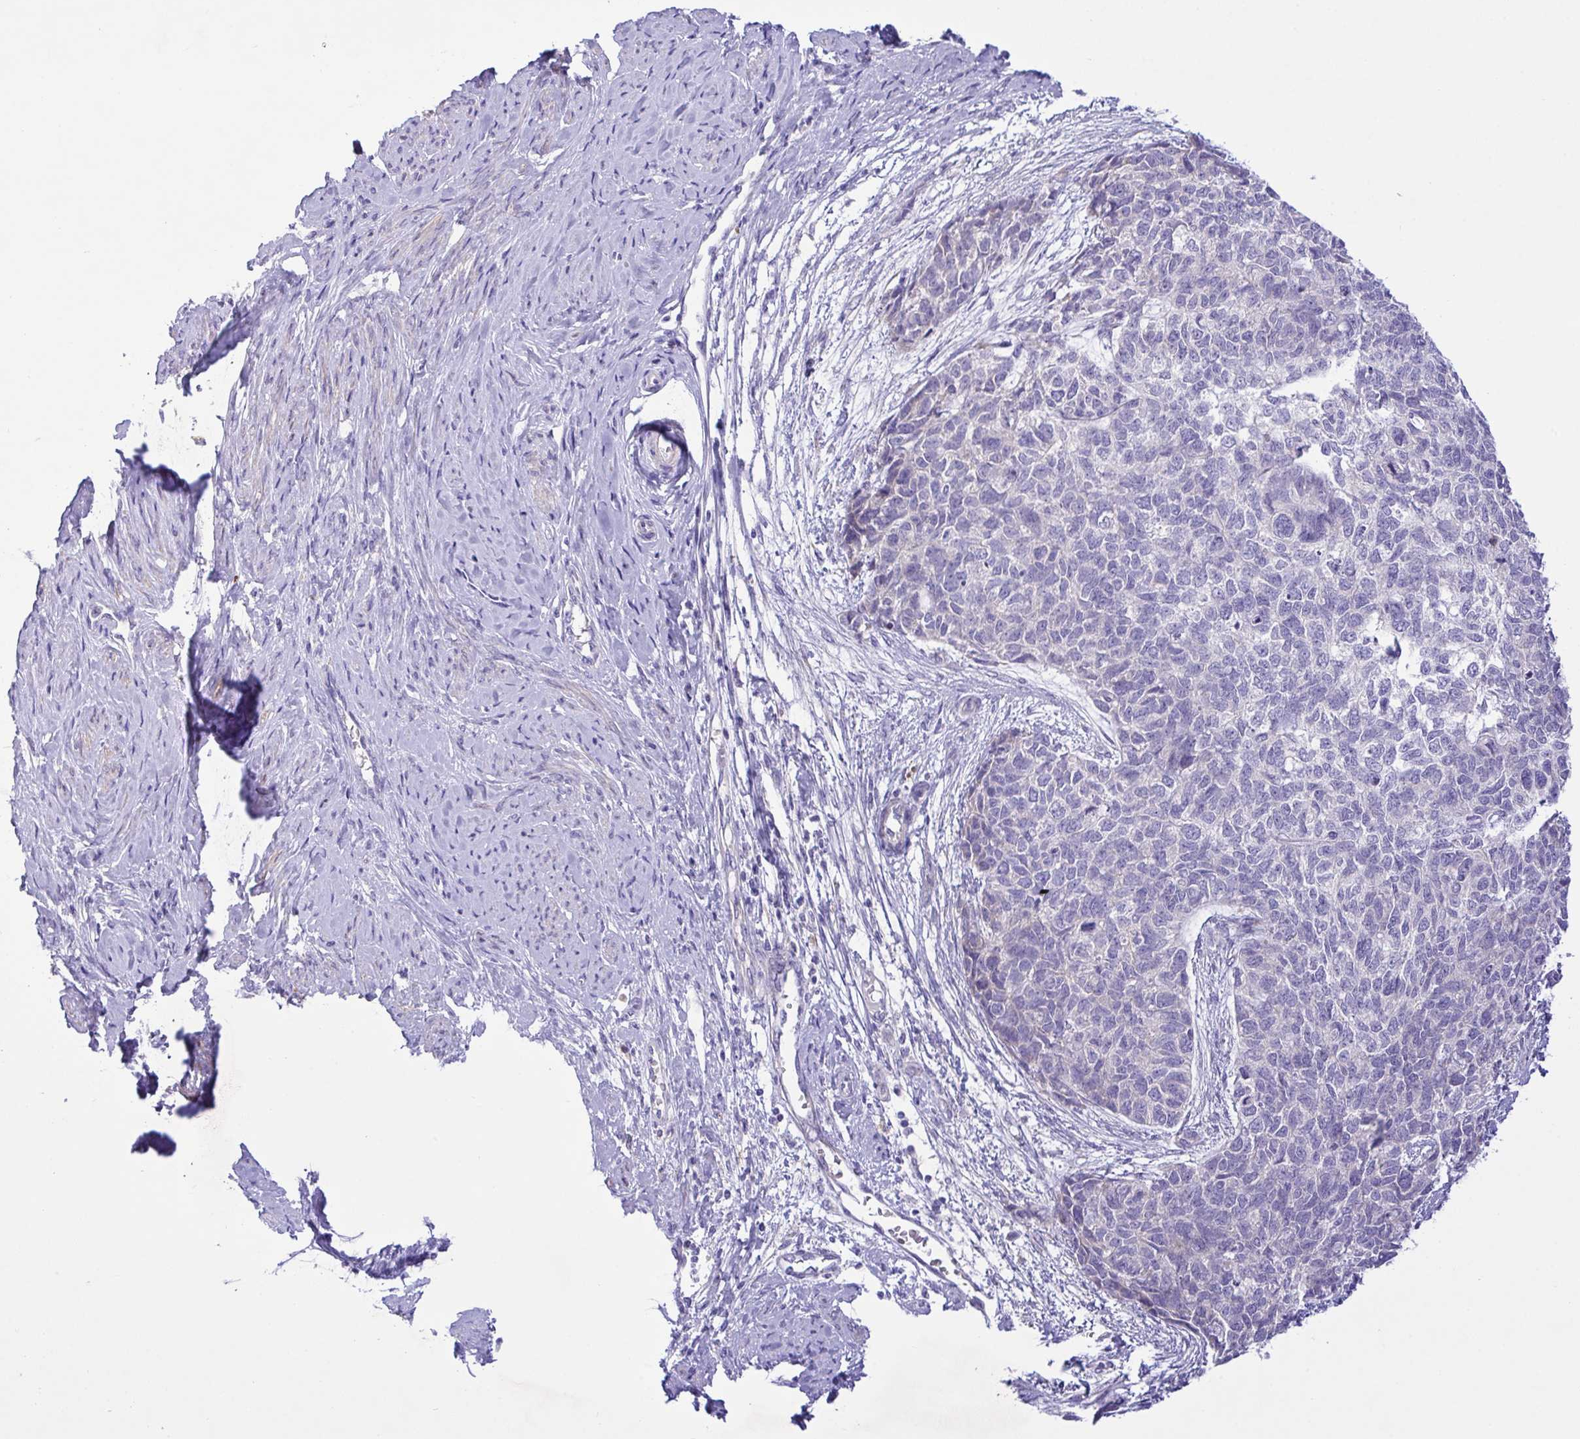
{"staining": {"intensity": "negative", "quantity": "none", "location": "none"}, "tissue": "cervical cancer", "cell_type": "Tumor cells", "image_type": "cancer", "snomed": [{"axis": "morphology", "description": "Squamous cell carcinoma, NOS"}, {"axis": "topography", "description": "Cervix"}], "caption": "An image of human cervical squamous cell carcinoma is negative for staining in tumor cells.", "gene": "FAM86B1", "patient": {"sex": "female", "age": 63}}